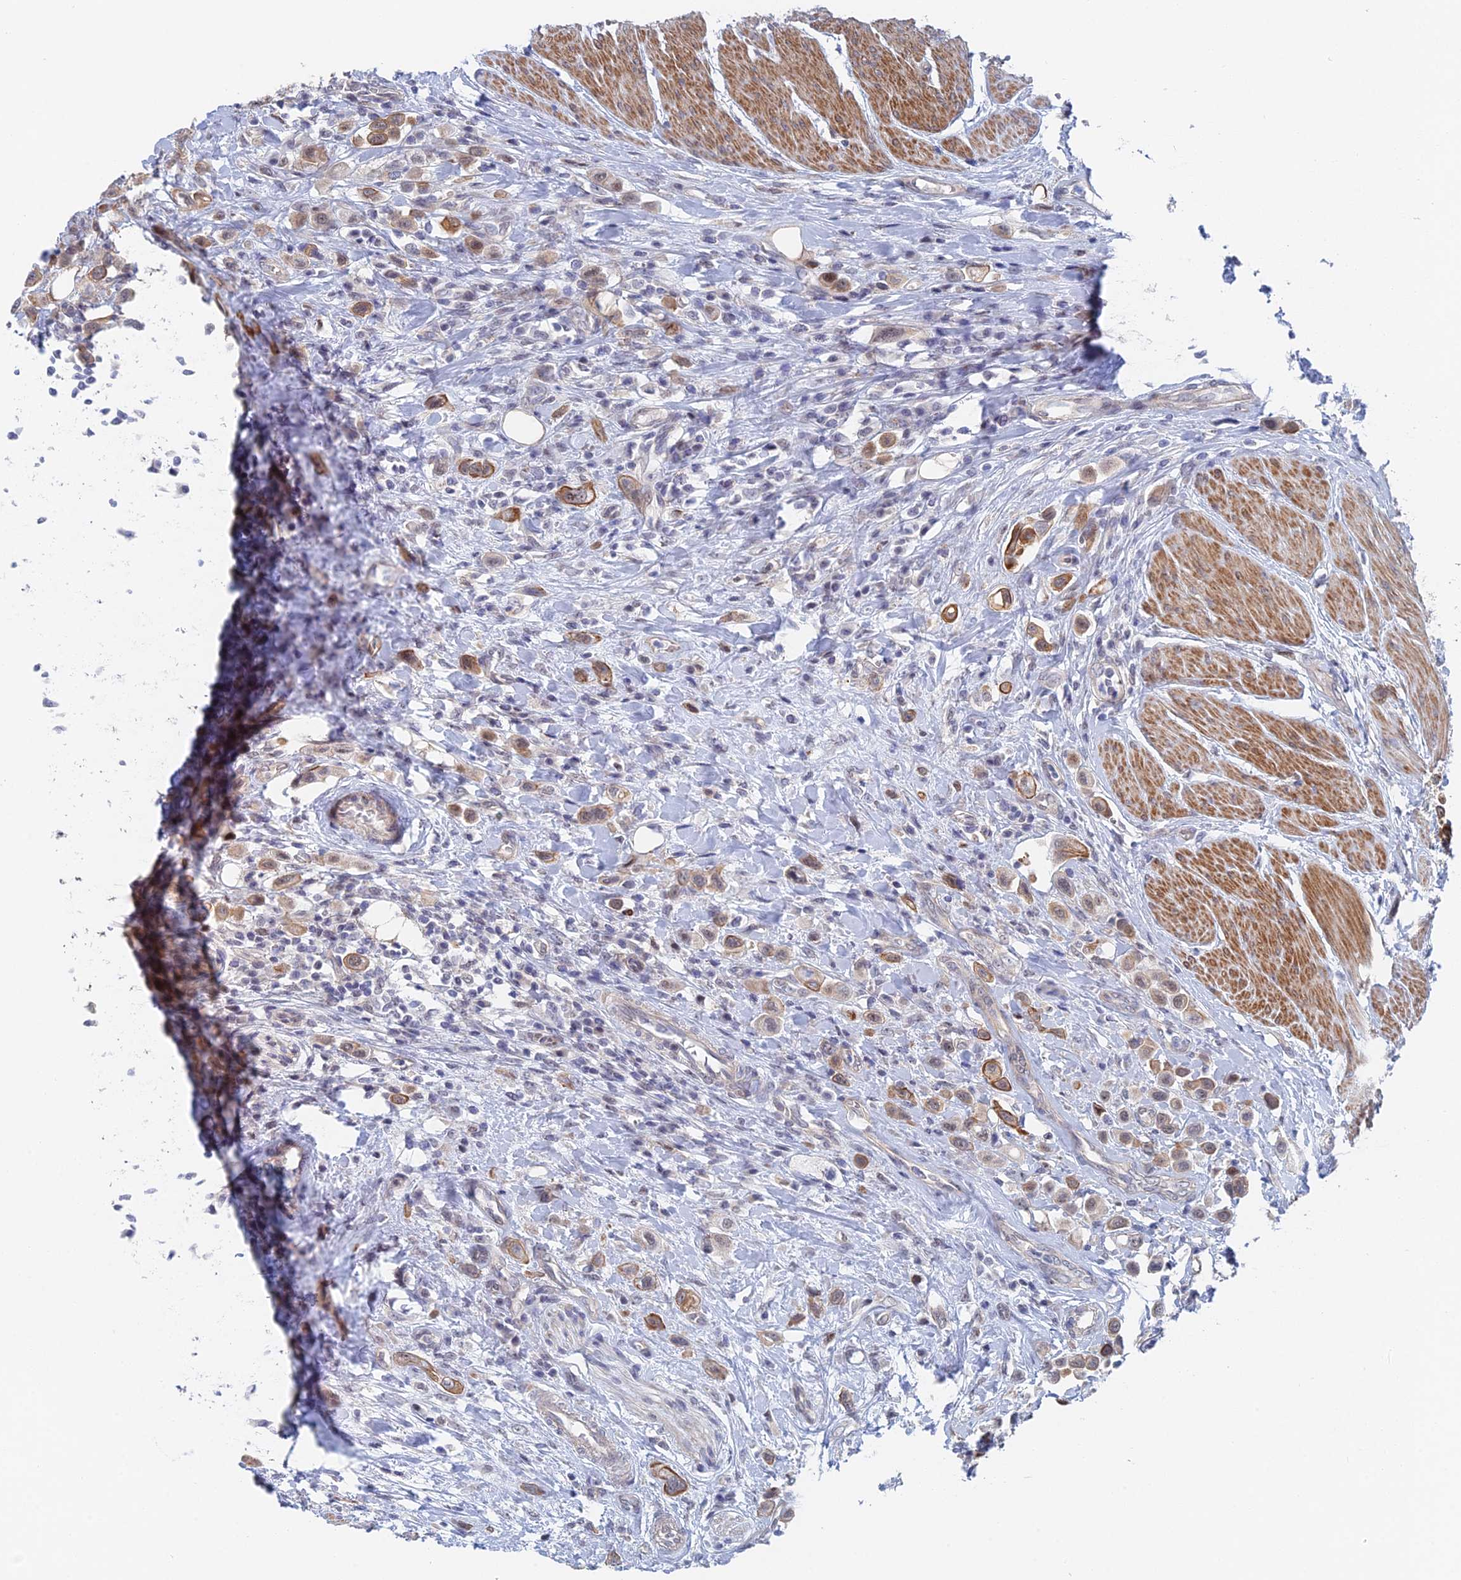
{"staining": {"intensity": "moderate", "quantity": "<25%", "location": "cytoplasmic/membranous"}, "tissue": "urothelial cancer", "cell_type": "Tumor cells", "image_type": "cancer", "snomed": [{"axis": "morphology", "description": "Urothelial carcinoma, High grade"}, {"axis": "topography", "description": "Urinary bladder"}], "caption": "Immunohistochemistry (DAB) staining of urothelial carcinoma (high-grade) shows moderate cytoplasmic/membranous protein expression in about <25% of tumor cells. The staining is performed using DAB (3,3'-diaminobenzidine) brown chromogen to label protein expression. The nuclei are counter-stained blue using hematoxylin.", "gene": "GMNC", "patient": {"sex": "male", "age": 50}}